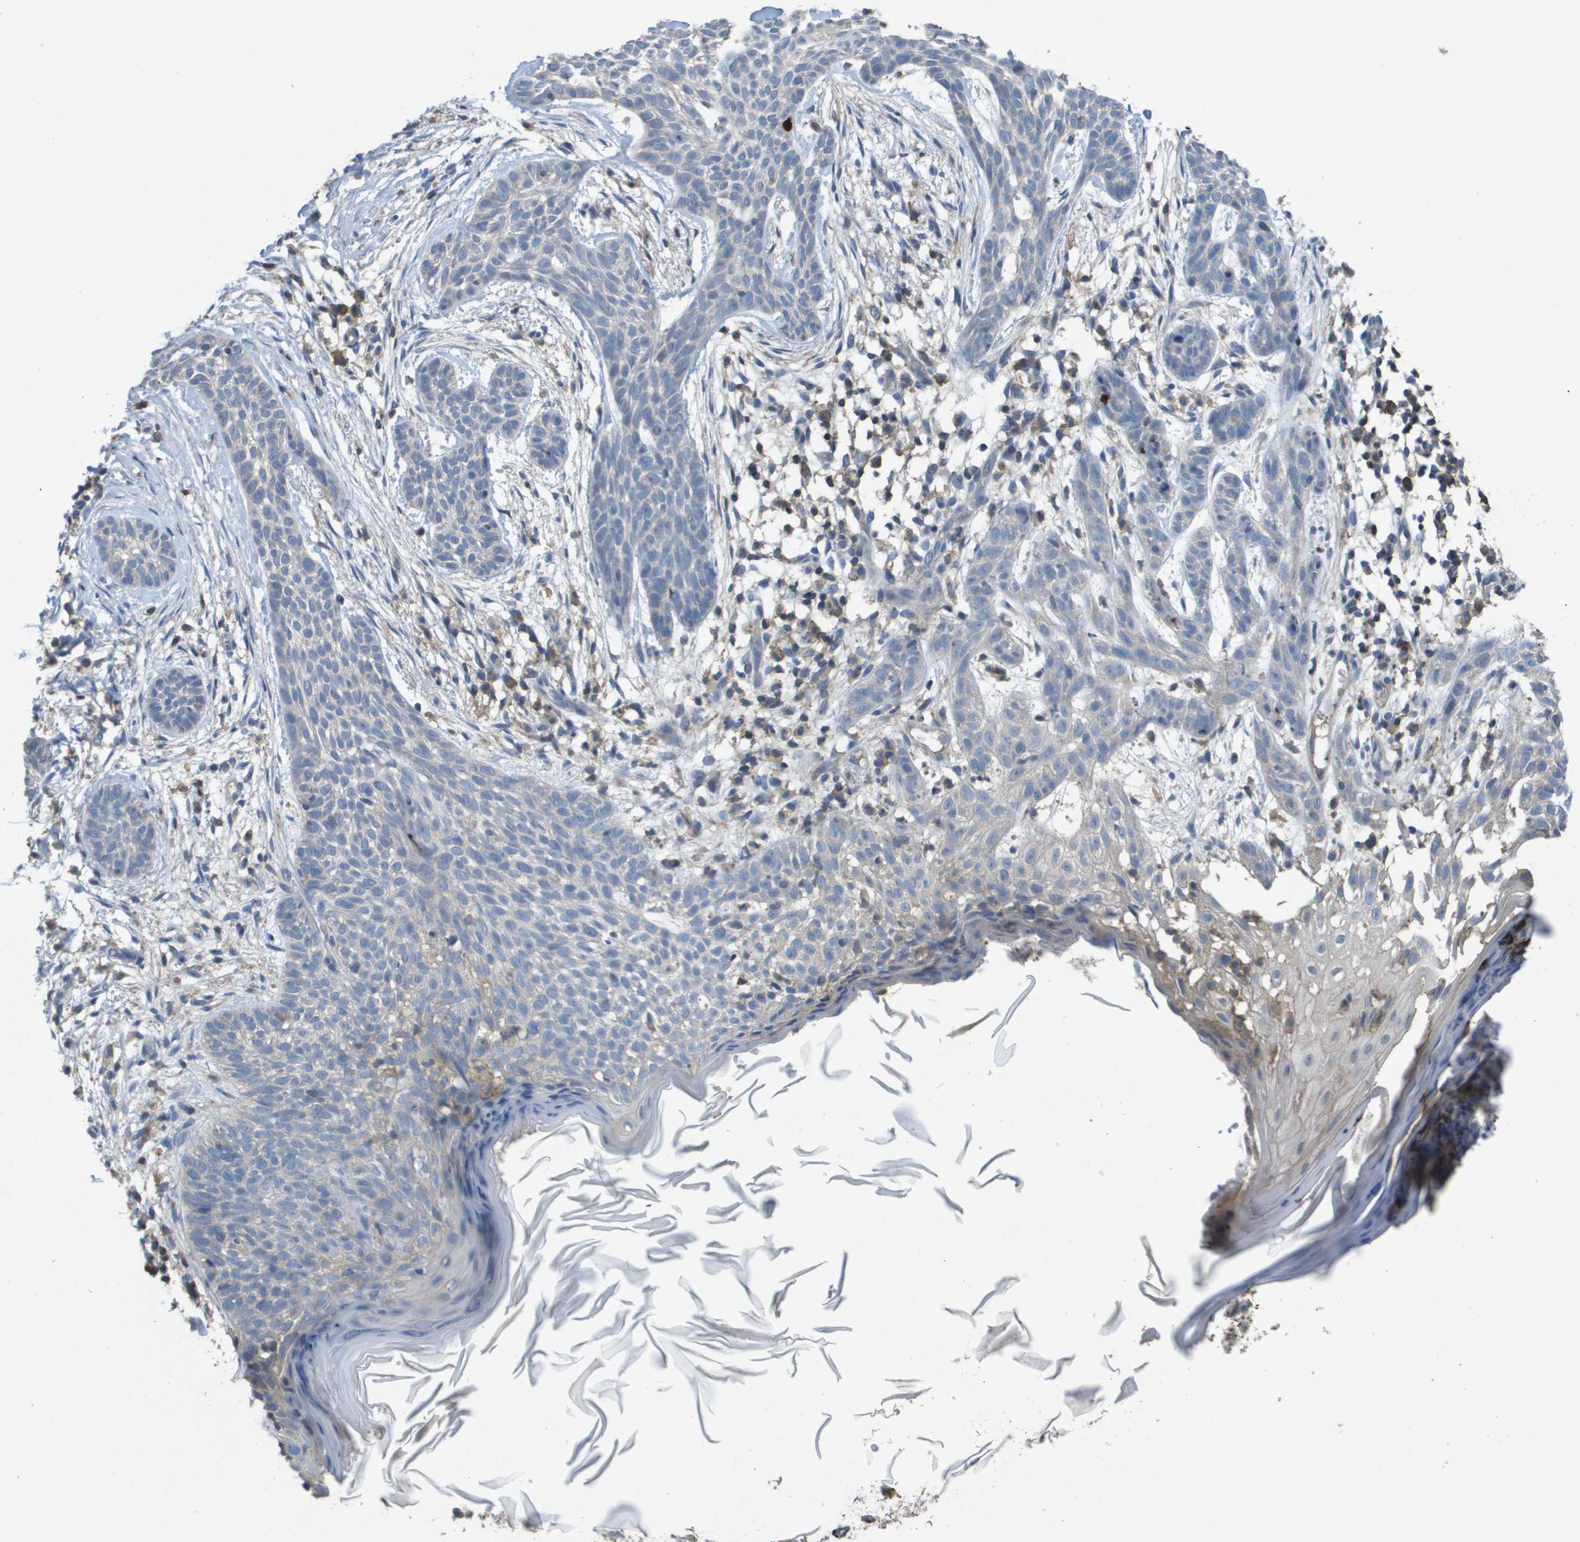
{"staining": {"intensity": "negative", "quantity": "none", "location": "none"}, "tissue": "skin cancer", "cell_type": "Tumor cells", "image_type": "cancer", "snomed": [{"axis": "morphology", "description": "Basal cell carcinoma"}, {"axis": "topography", "description": "Skin"}], "caption": "DAB immunohistochemical staining of basal cell carcinoma (skin) displays no significant staining in tumor cells.", "gene": "CLCA4", "patient": {"sex": "female", "age": 59}}